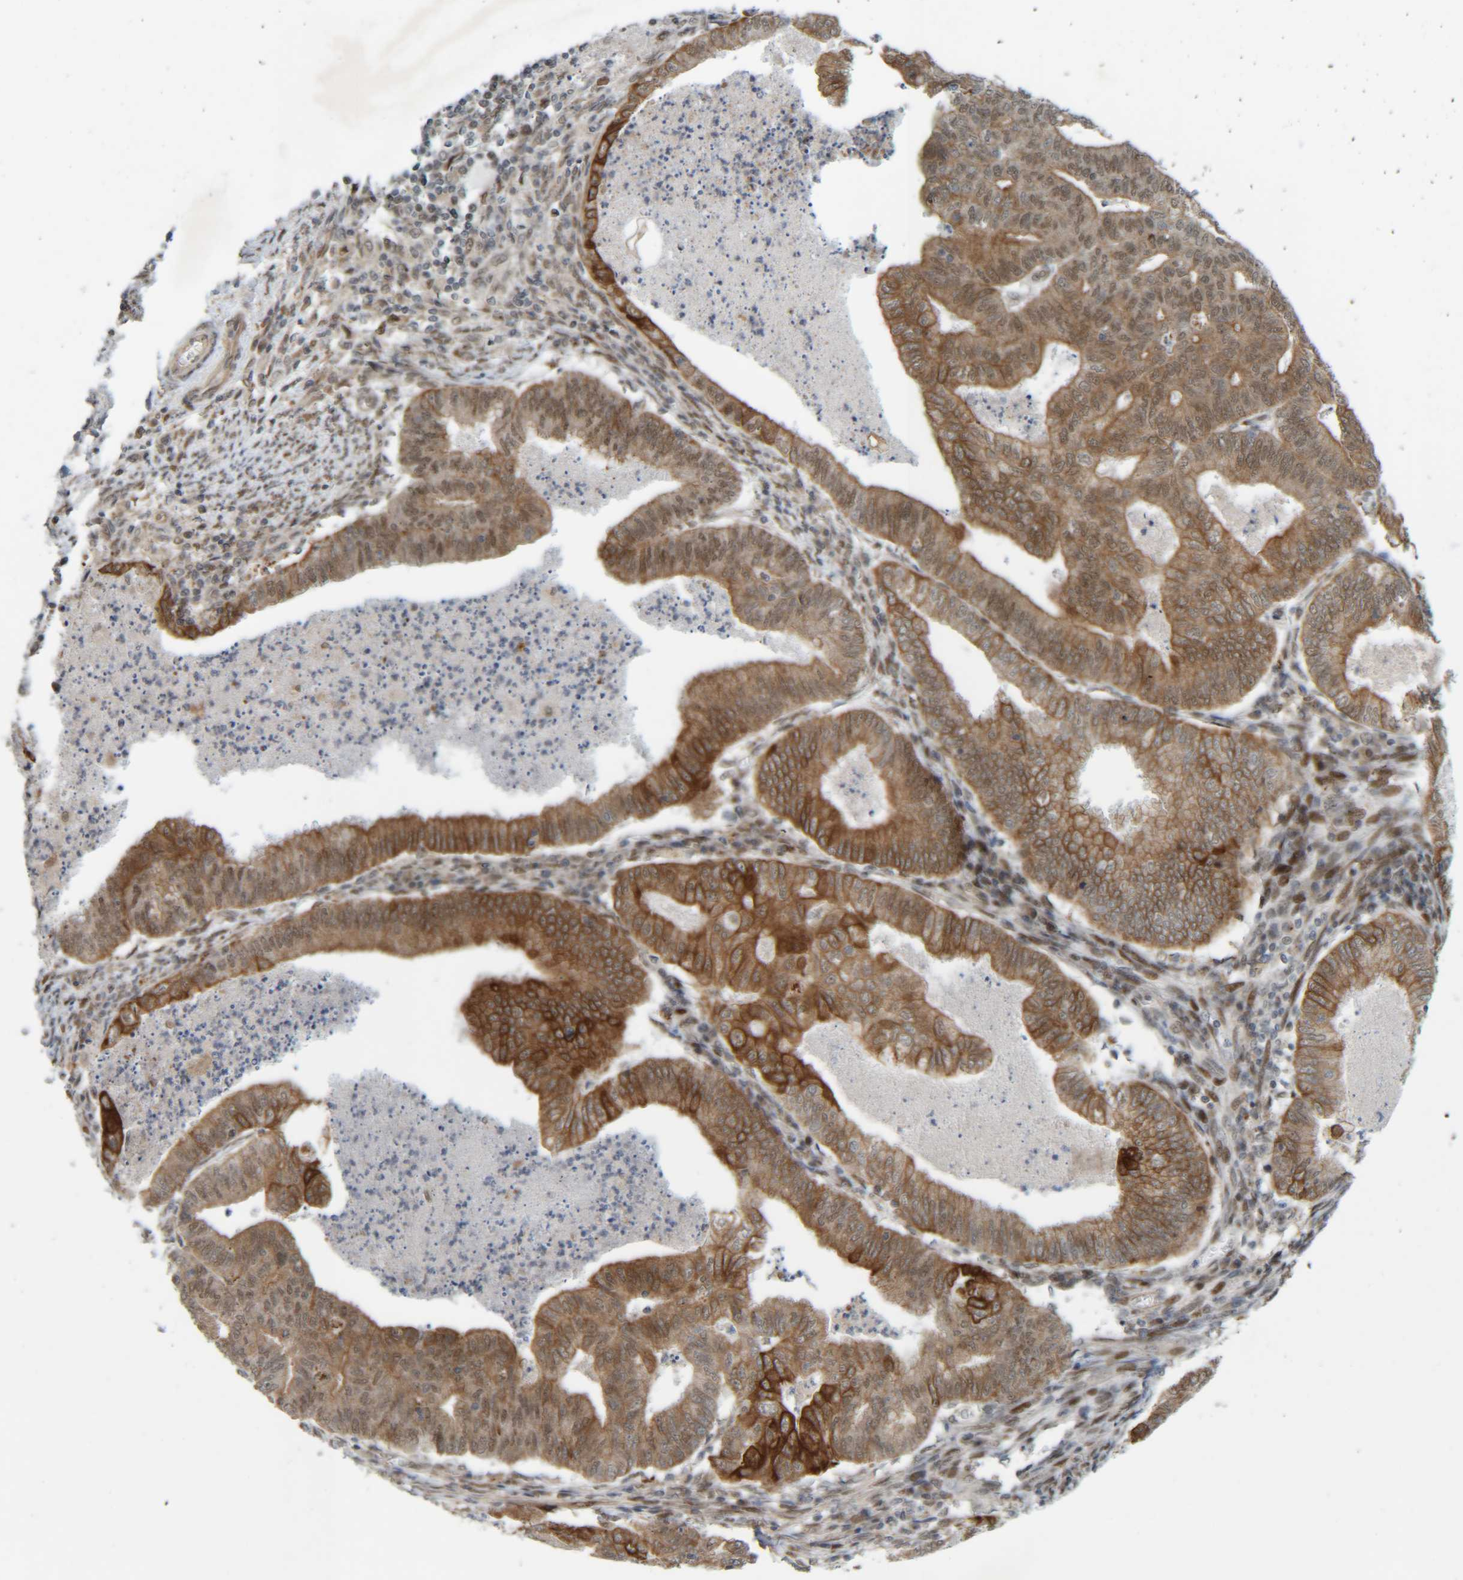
{"staining": {"intensity": "moderate", "quantity": ">75%", "location": "cytoplasmic/membranous,nuclear"}, "tissue": "endometrial cancer", "cell_type": "Tumor cells", "image_type": "cancer", "snomed": [{"axis": "morphology", "description": "Polyp, NOS"}, {"axis": "morphology", "description": "Adenocarcinoma, NOS"}, {"axis": "morphology", "description": "Adenoma, NOS"}, {"axis": "topography", "description": "Endometrium"}], "caption": "This is an image of IHC staining of endometrial cancer (adenocarcinoma), which shows moderate positivity in the cytoplasmic/membranous and nuclear of tumor cells.", "gene": "CCDC57", "patient": {"sex": "female", "age": 79}}